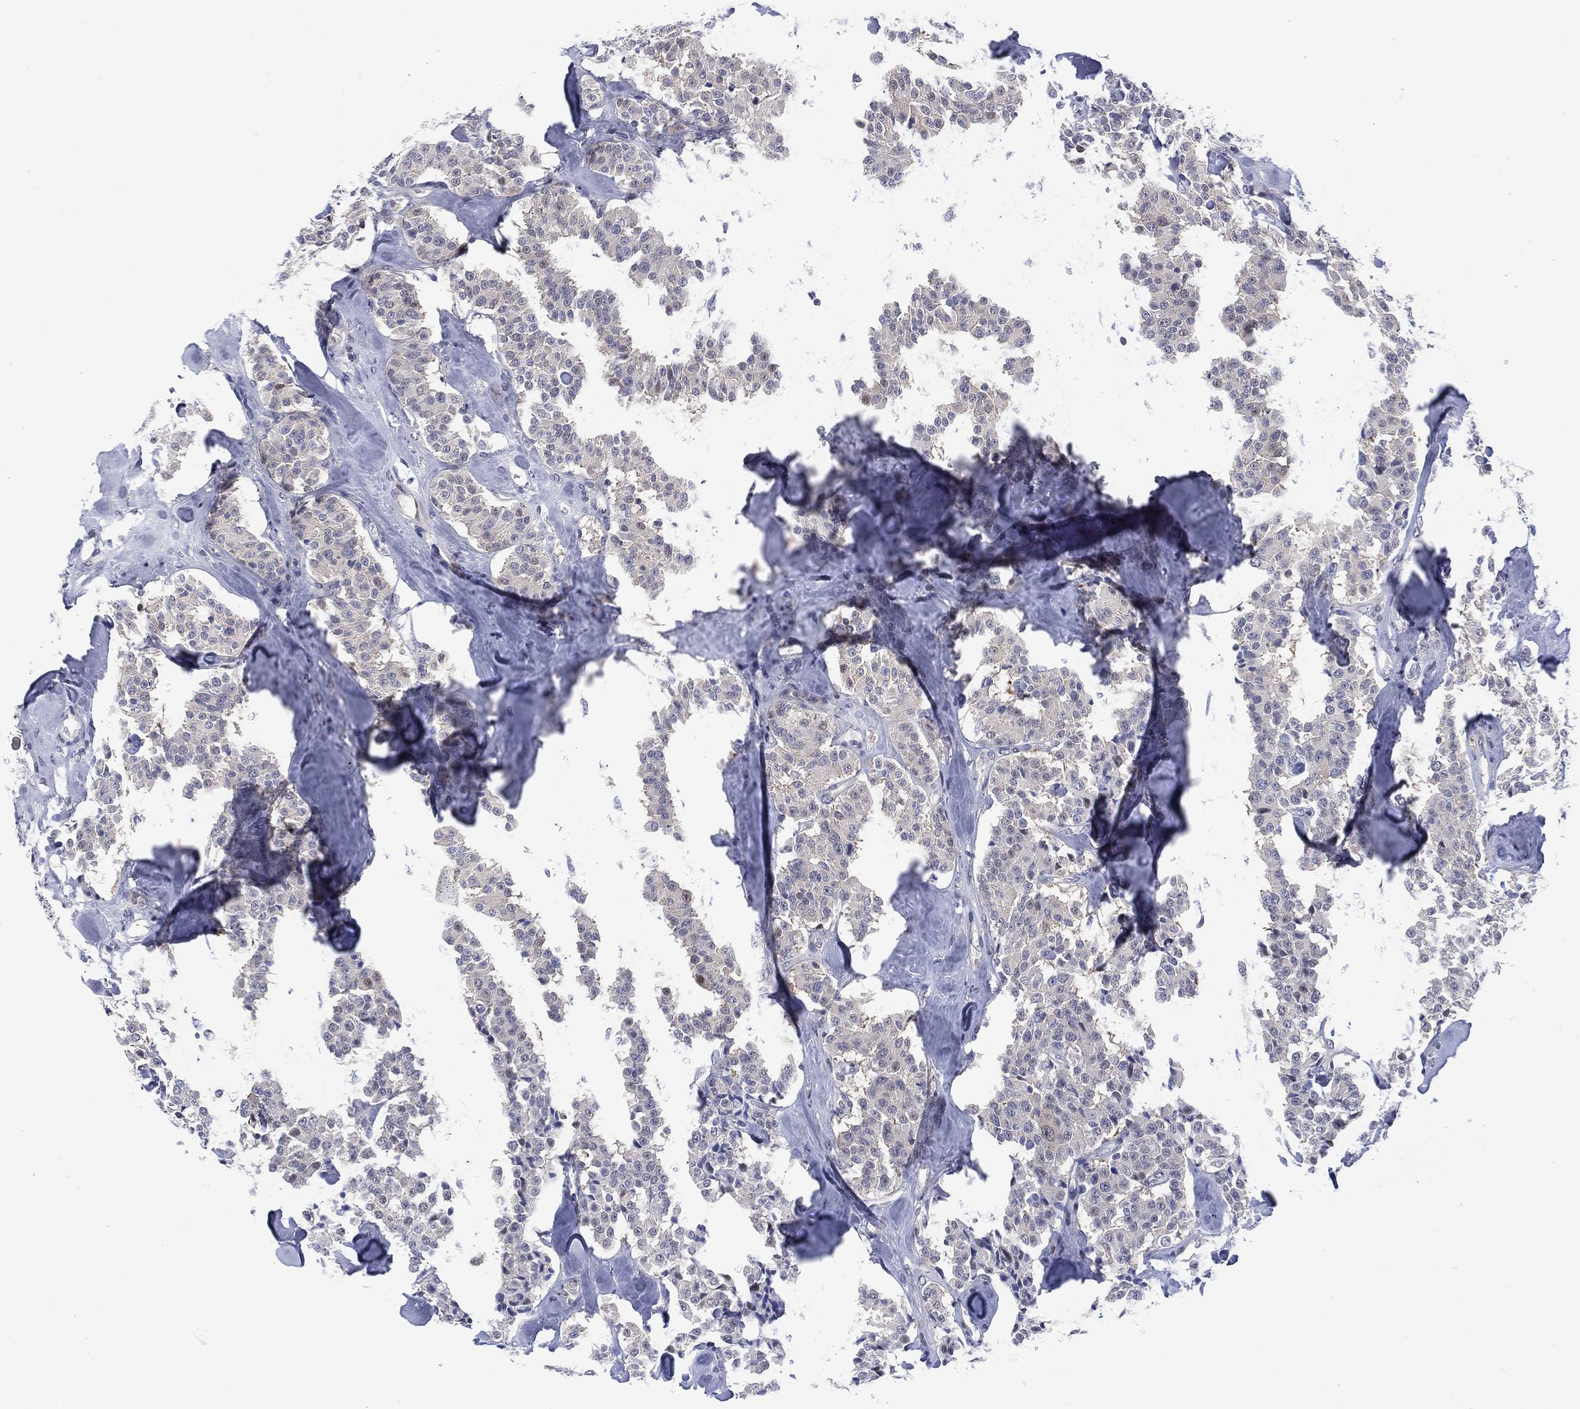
{"staining": {"intensity": "negative", "quantity": "none", "location": "none"}, "tissue": "carcinoid", "cell_type": "Tumor cells", "image_type": "cancer", "snomed": [{"axis": "morphology", "description": "Carcinoid, malignant, NOS"}, {"axis": "topography", "description": "Pancreas"}], "caption": "Immunohistochemistry (IHC) of human carcinoid reveals no positivity in tumor cells.", "gene": "SLC4A4", "patient": {"sex": "male", "age": 41}}